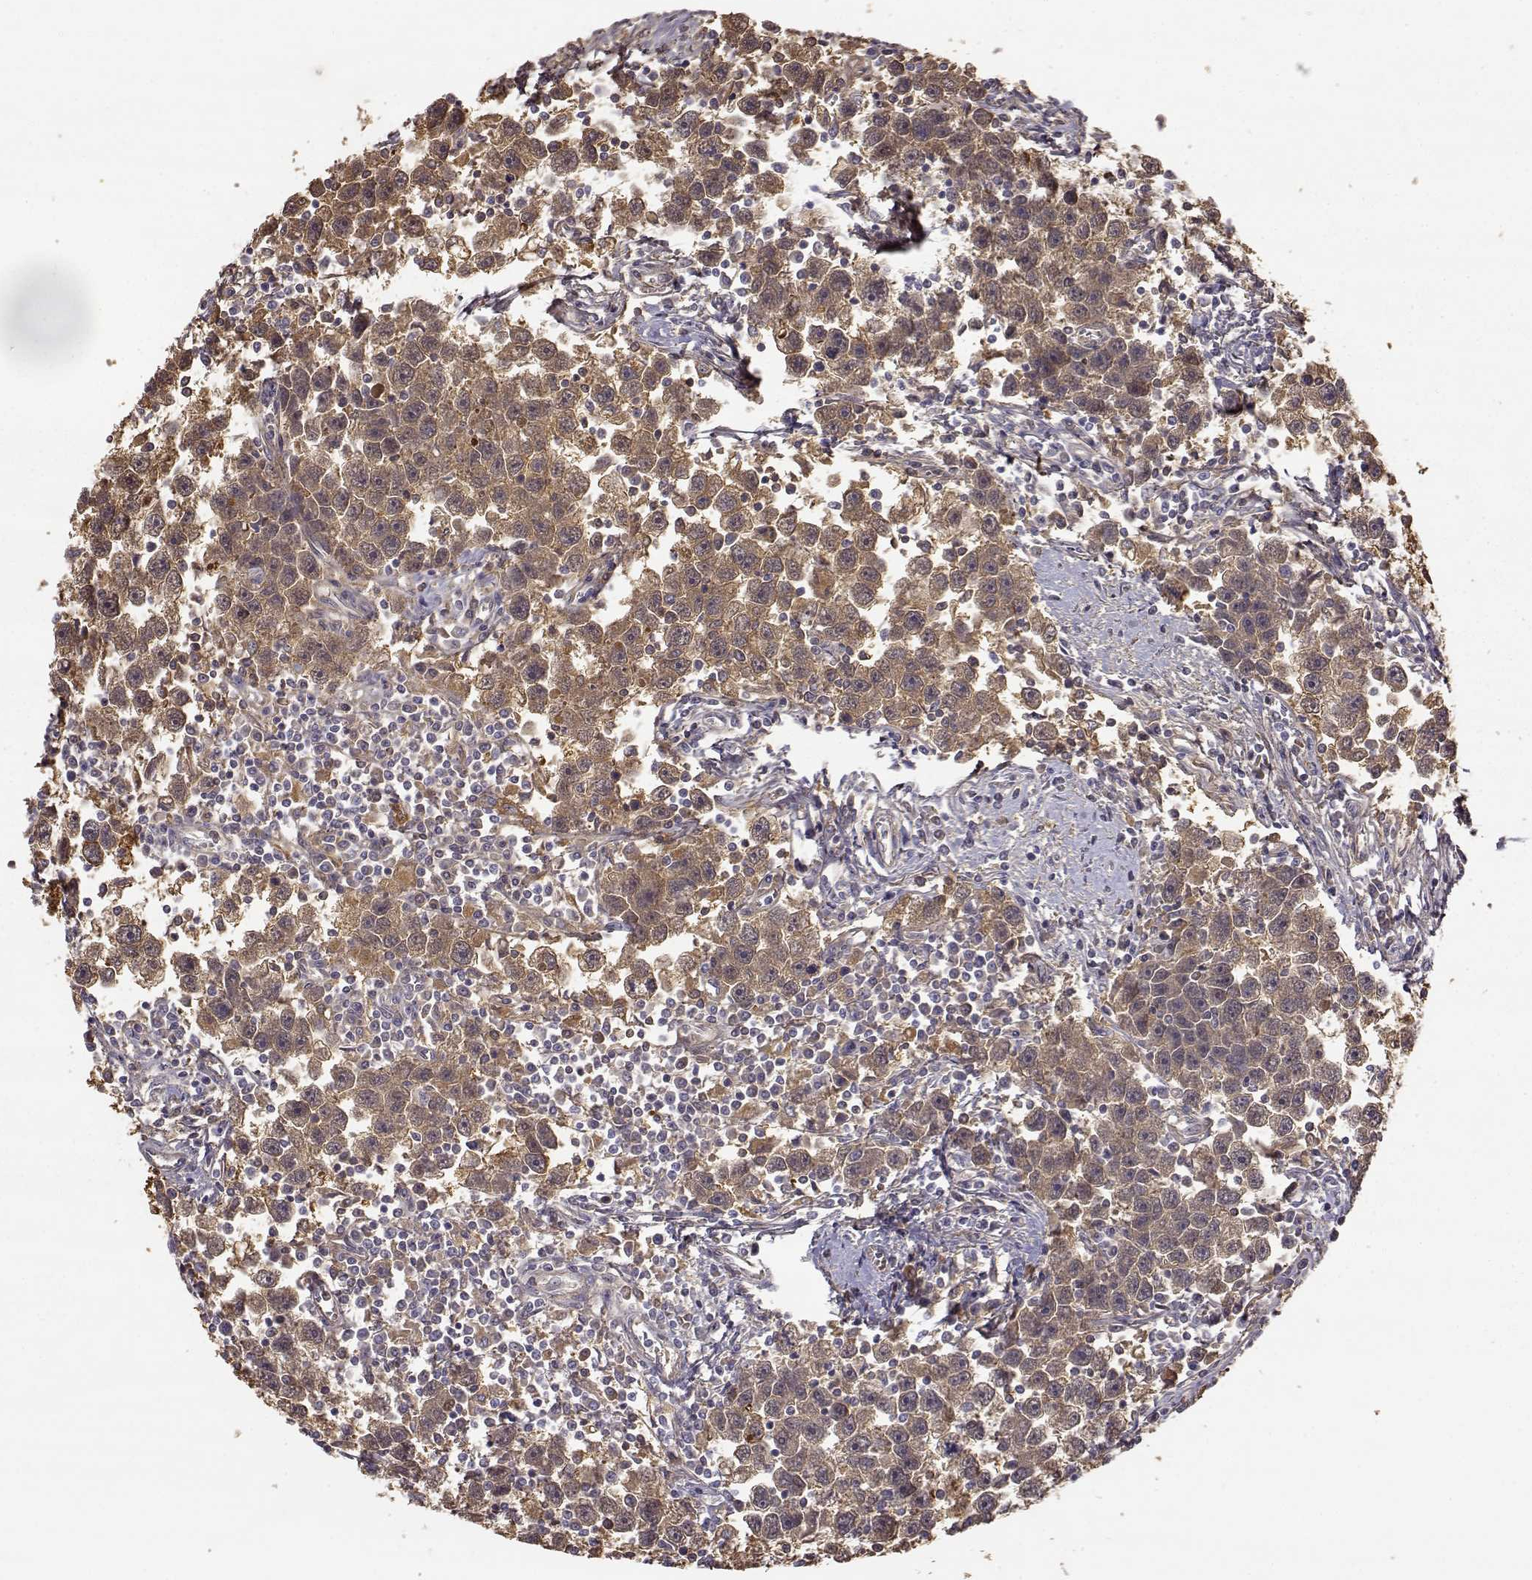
{"staining": {"intensity": "weak", "quantity": ">75%", "location": "cytoplasmic/membranous"}, "tissue": "testis cancer", "cell_type": "Tumor cells", "image_type": "cancer", "snomed": [{"axis": "morphology", "description": "Seminoma, NOS"}, {"axis": "topography", "description": "Testis"}], "caption": "Testis cancer stained with a brown dye exhibits weak cytoplasmic/membranous positive staining in about >75% of tumor cells.", "gene": "CRIM1", "patient": {"sex": "male", "age": 30}}